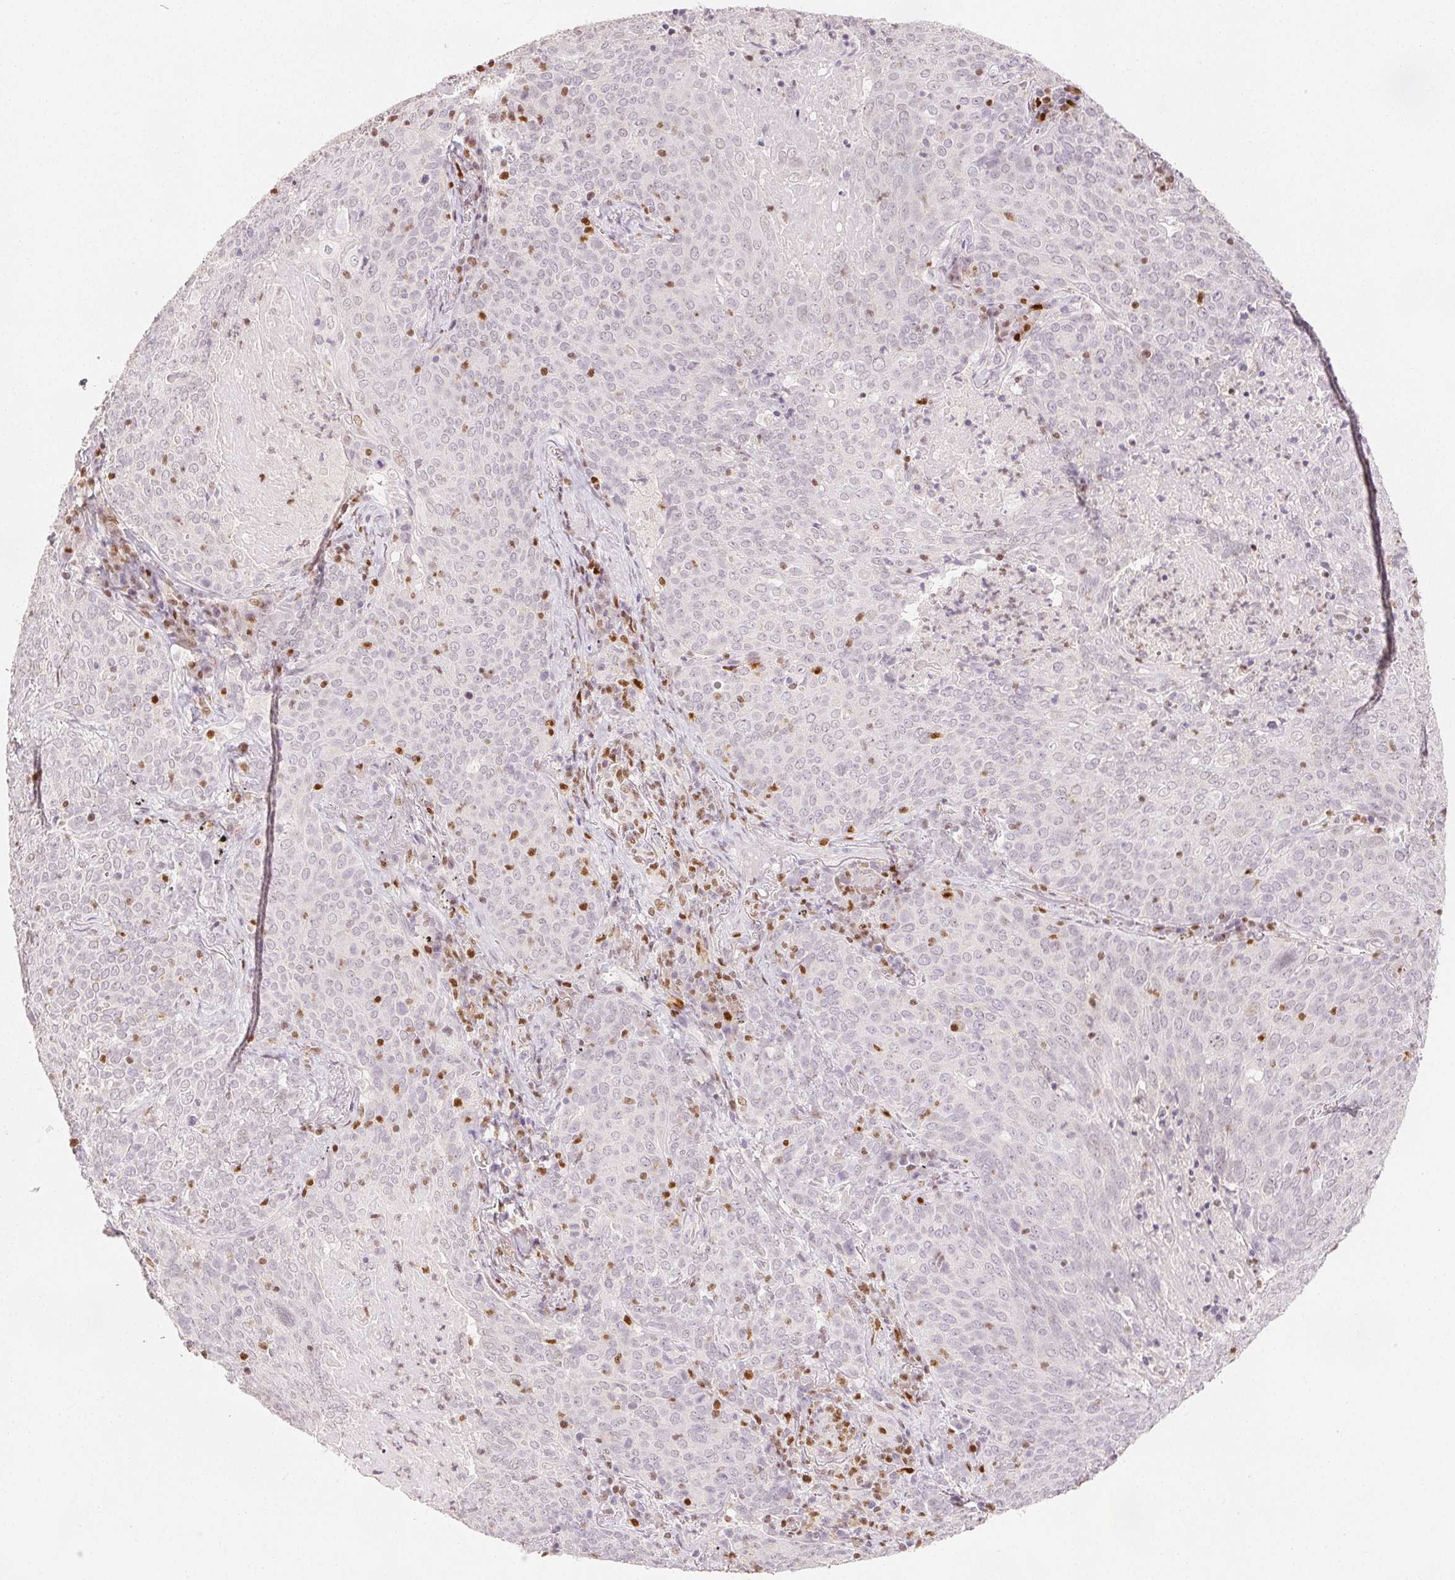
{"staining": {"intensity": "negative", "quantity": "none", "location": "none"}, "tissue": "lung cancer", "cell_type": "Tumor cells", "image_type": "cancer", "snomed": [{"axis": "morphology", "description": "Squamous cell carcinoma, NOS"}, {"axis": "topography", "description": "Lung"}], "caption": "The image exhibits no staining of tumor cells in lung cancer.", "gene": "RUNX2", "patient": {"sex": "male", "age": 82}}